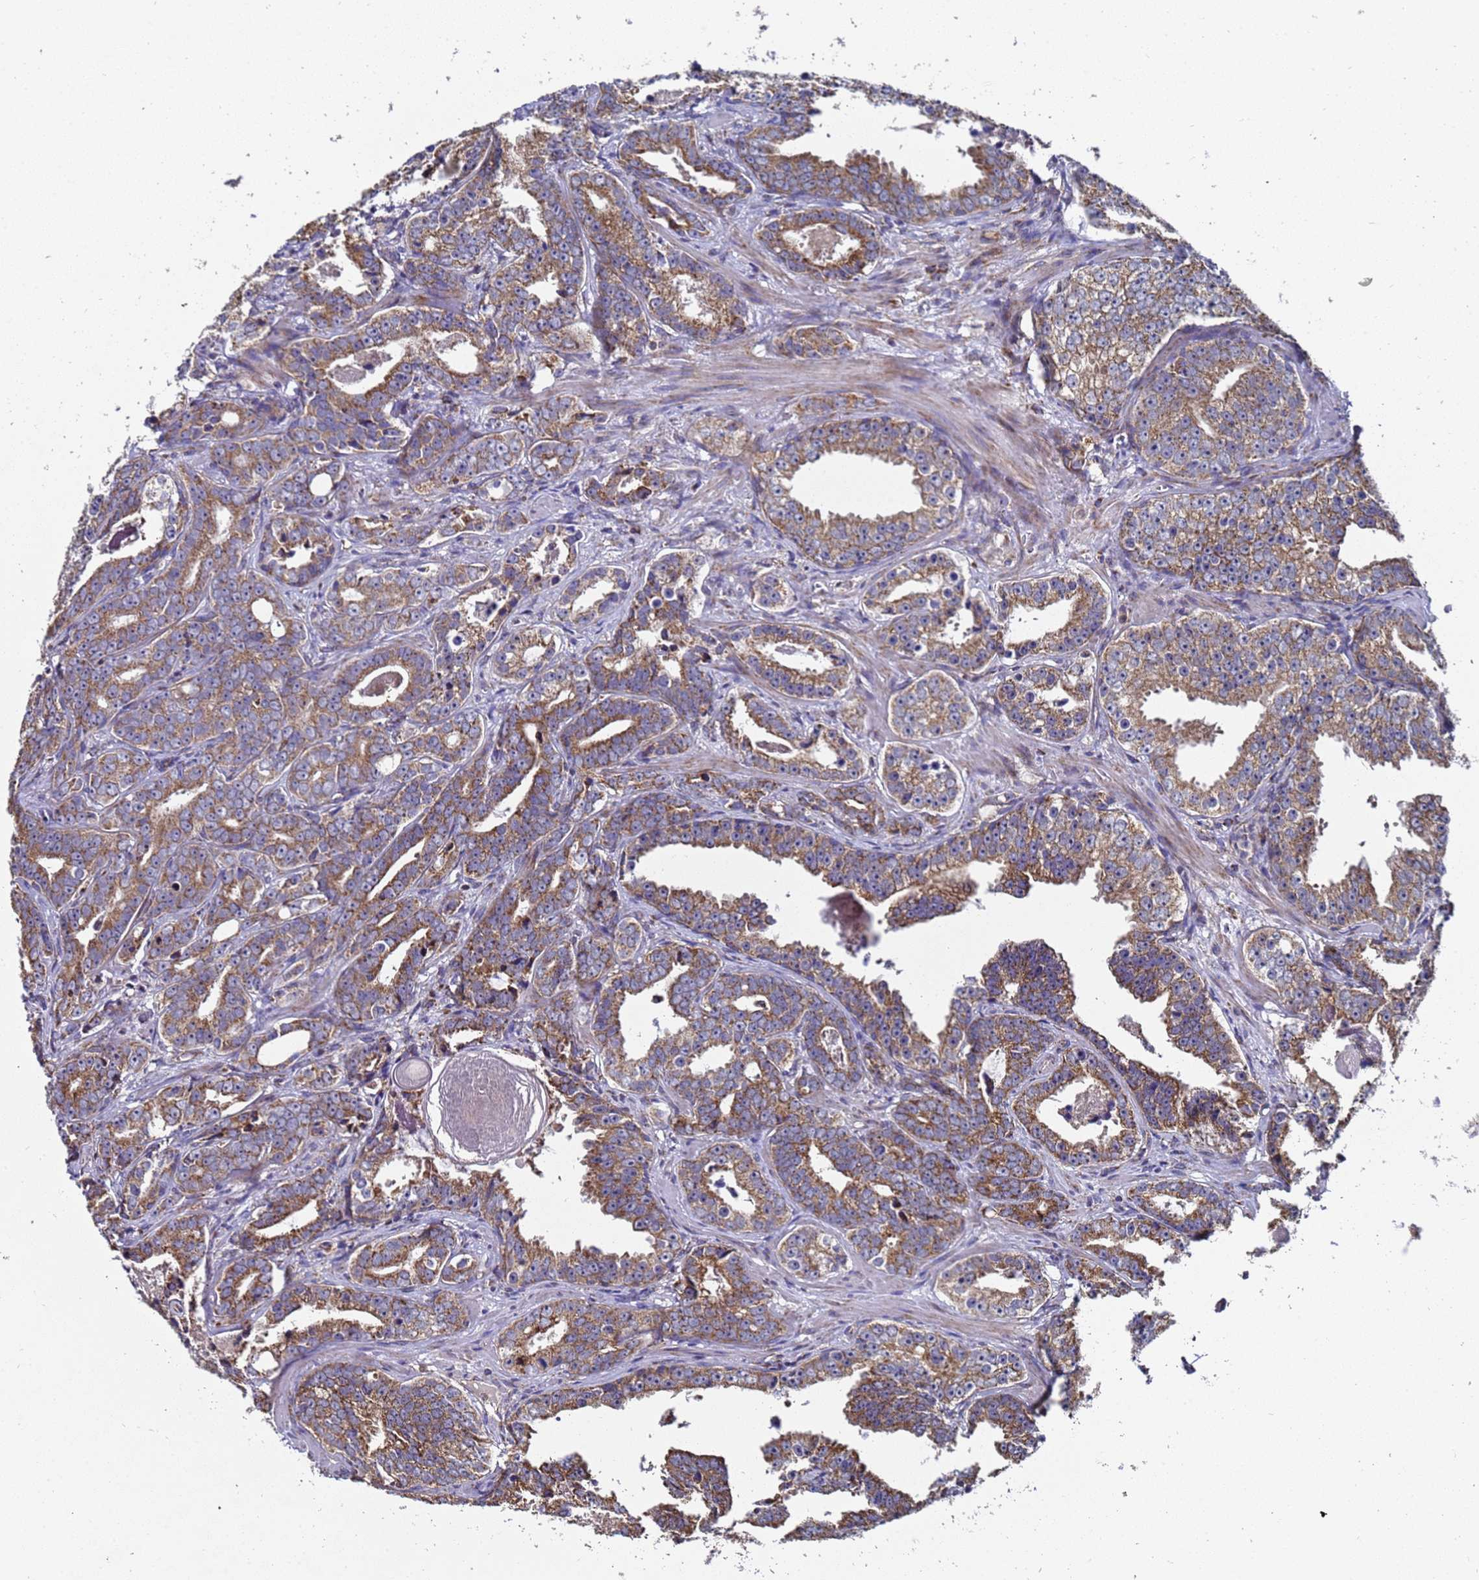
{"staining": {"intensity": "moderate", "quantity": ">75%", "location": "cytoplasmic/membranous"}, "tissue": "prostate cancer", "cell_type": "Tumor cells", "image_type": "cancer", "snomed": [{"axis": "morphology", "description": "Adenocarcinoma, High grade"}, {"axis": "topography", "description": "Prostate"}], "caption": "Prostate cancer stained for a protein displays moderate cytoplasmic/membranous positivity in tumor cells.", "gene": "MRPS12", "patient": {"sex": "male", "age": 62}}